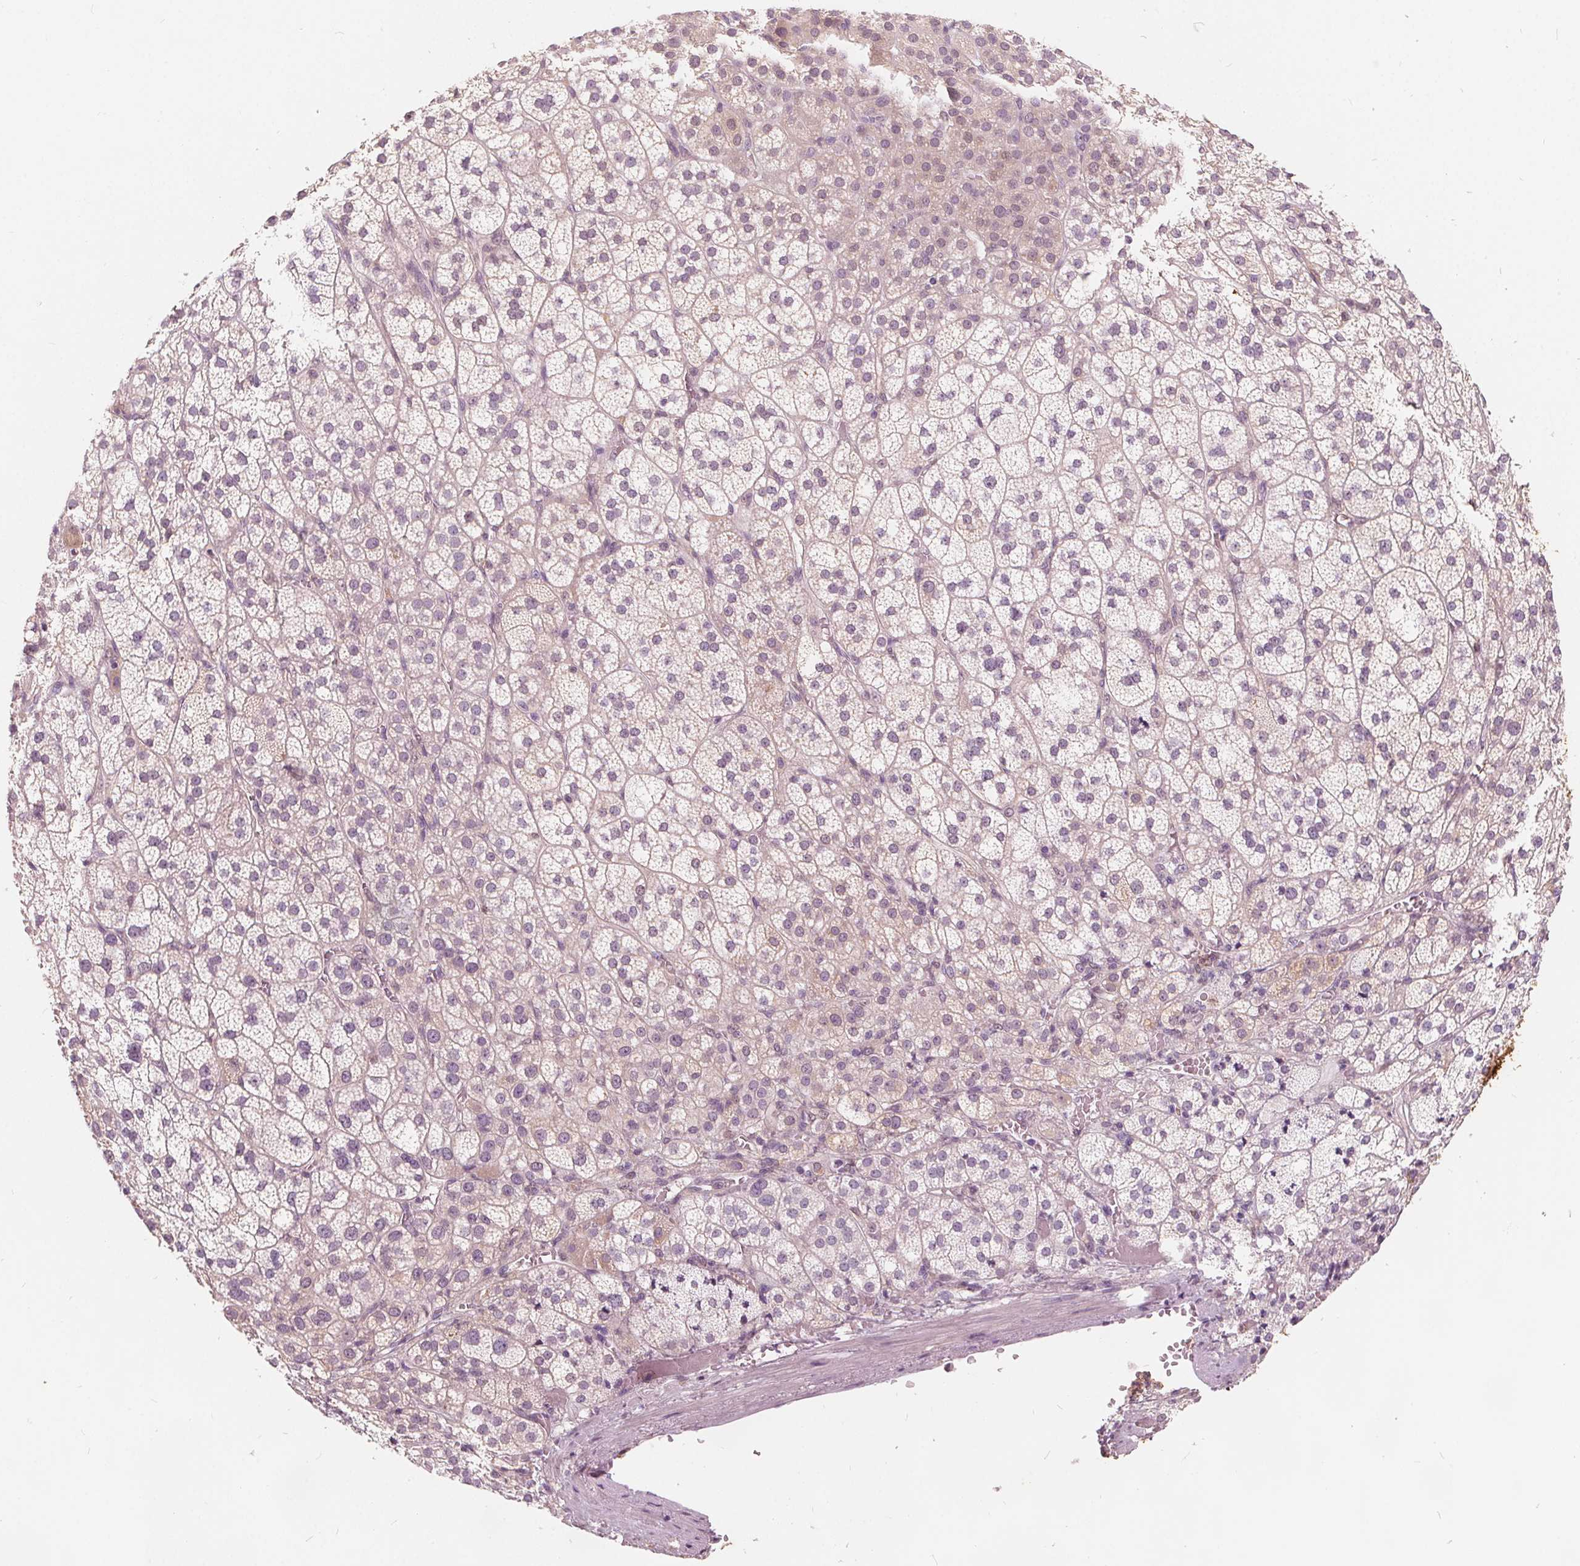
{"staining": {"intensity": "weak", "quantity": "<25%", "location": "cytoplasmic/membranous"}, "tissue": "adrenal gland", "cell_type": "Glandular cells", "image_type": "normal", "snomed": [{"axis": "morphology", "description": "Normal tissue, NOS"}, {"axis": "topography", "description": "Adrenal gland"}], "caption": "Immunohistochemical staining of normal adrenal gland shows no significant staining in glandular cells. (Stains: DAB (3,3'-diaminobenzidine) IHC with hematoxylin counter stain, Microscopy: brightfield microscopy at high magnification).", "gene": "HAAO", "patient": {"sex": "female", "age": 60}}